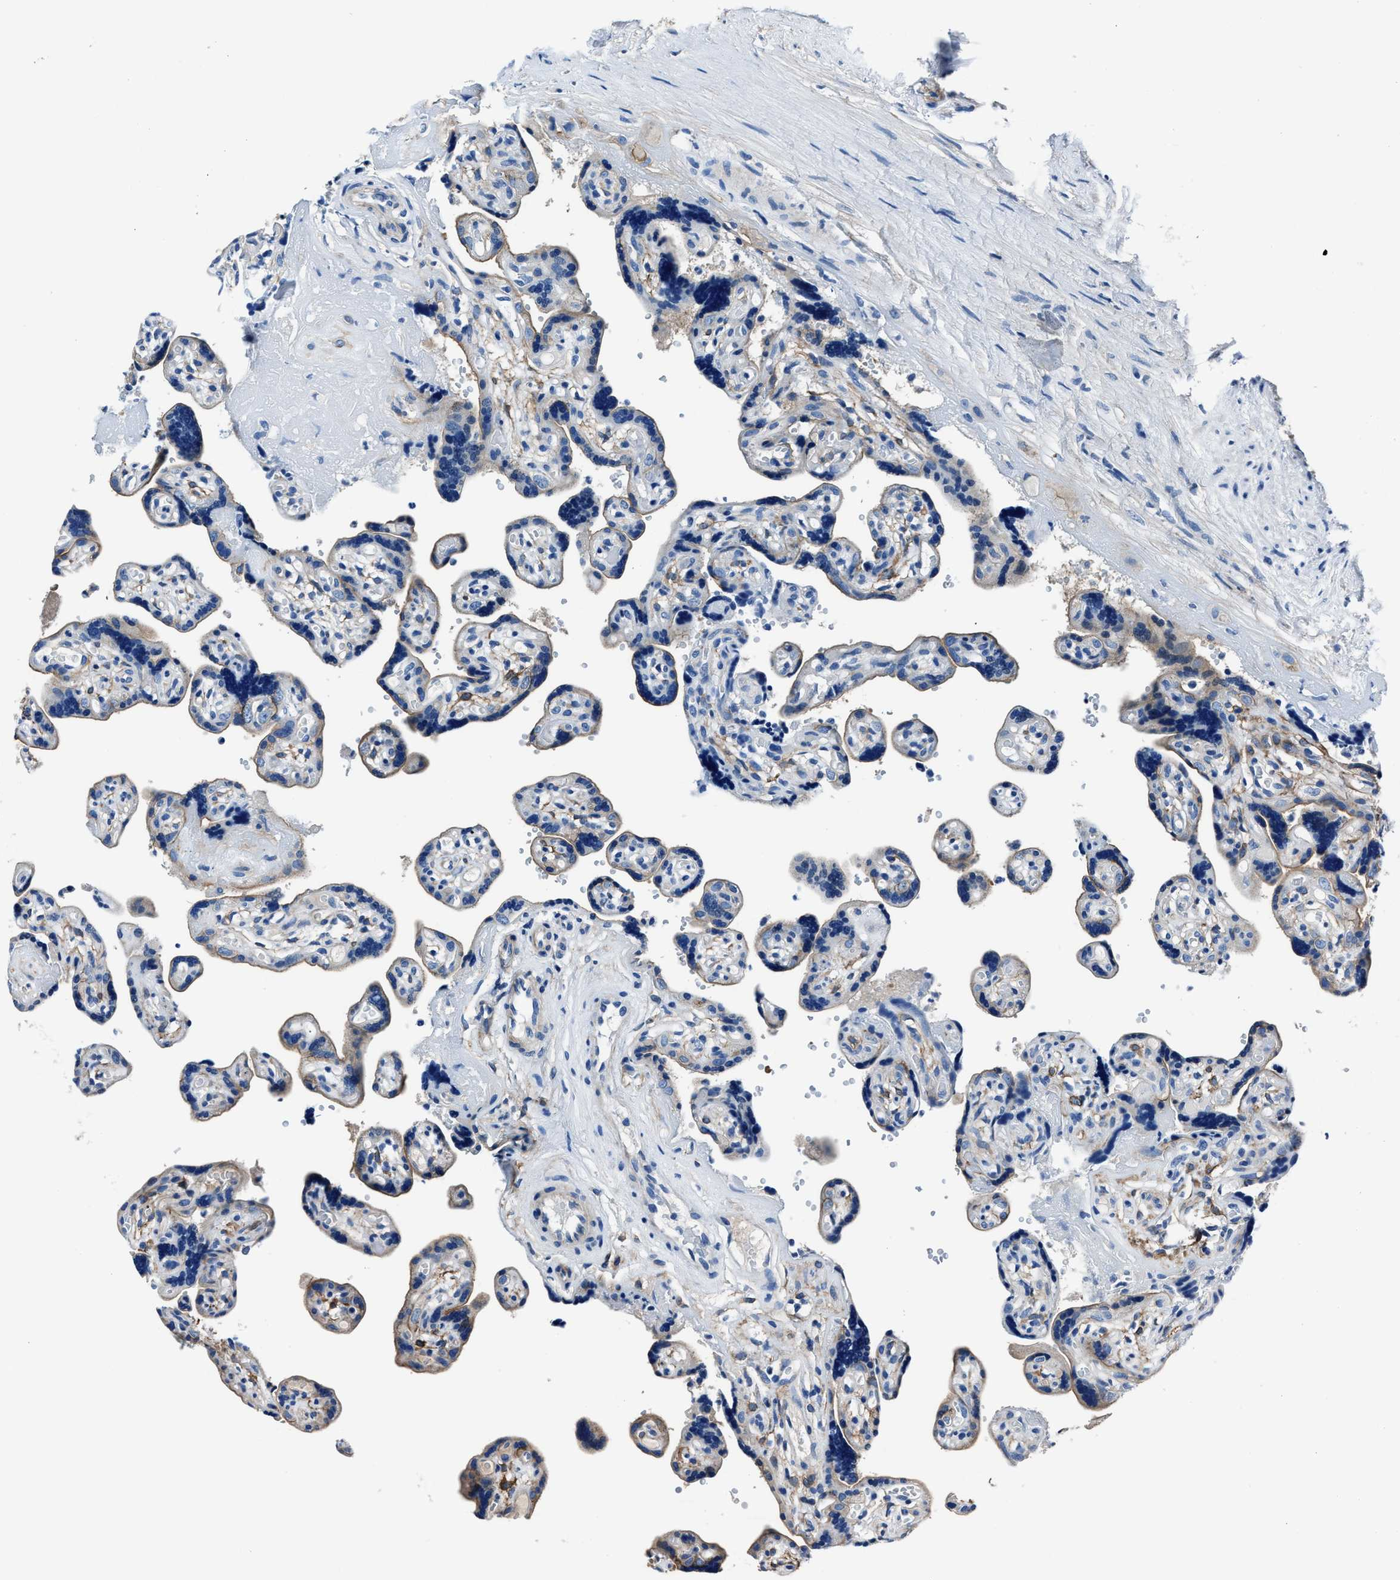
{"staining": {"intensity": "moderate", "quantity": "25%-75%", "location": "cytoplasmic/membranous"}, "tissue": "placenta", "cell_type": "Trophoblastic cells", "image_type": "normal", "snomed": [{"axis": "morphology", "description": "Normal tissue, NOS"}, {"axis": "topography", "description": "Placenta"}], "caption": "Immunohistochemistry histopathology image of normal placenta stained for a protein (brown), which displays medium levels of moderate cytoplasmic/membranous positivity in about 25%-75% of trophoblastic cells.", "gene": "LMO7", "patient": {"sex": "female", "age": 30}}